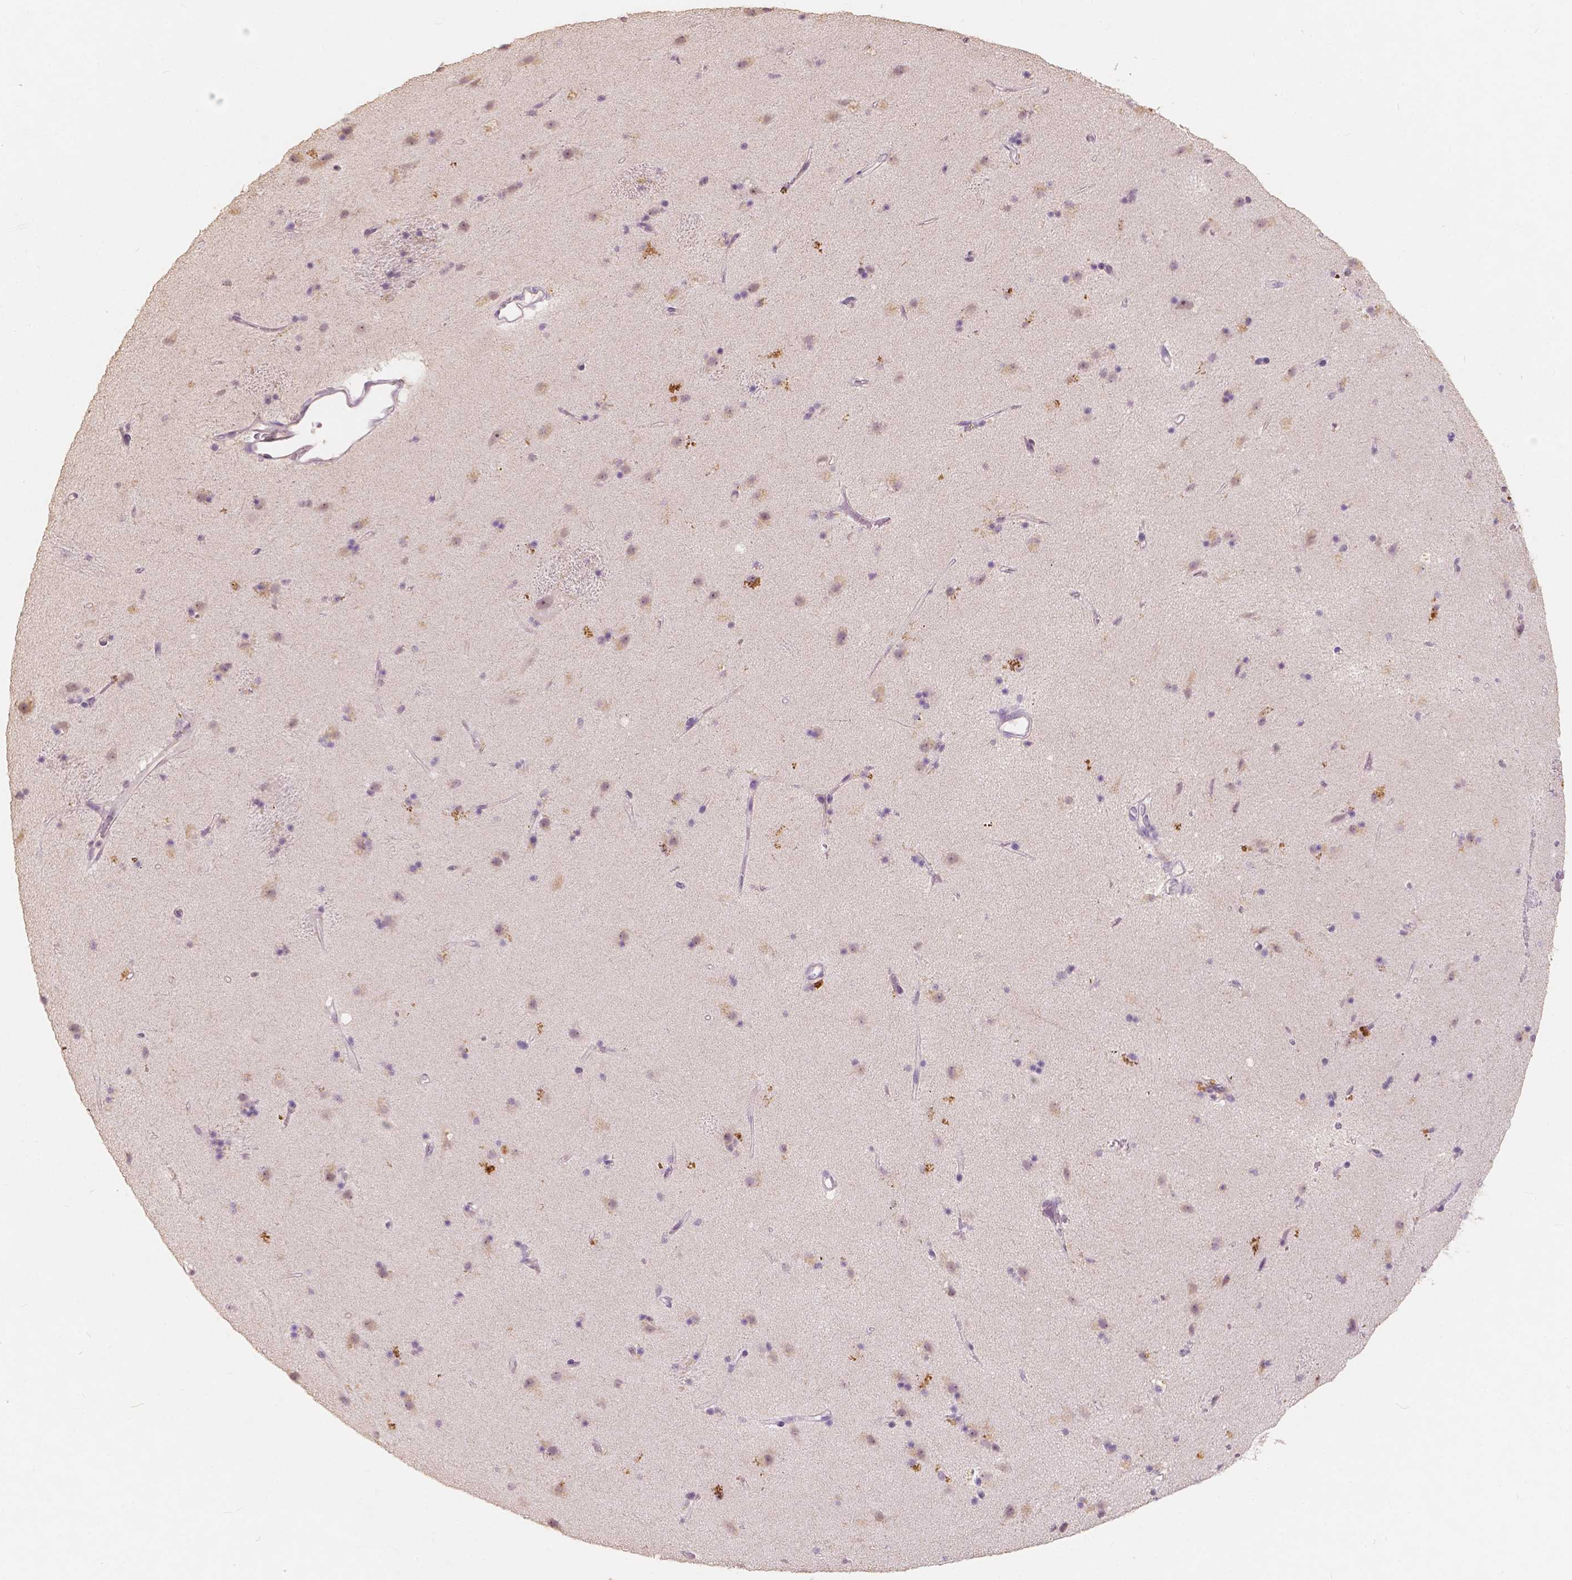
{"staining": {"intensity": "negative", "quantity": "none", "location": "none"}, "tissue": "caudate", "cell_type": "Glial cells", "image_type": "normal", "snomed": [{"axis": "morphology", "description": "Normal tissue, NOS"}, {"axis": "topography", "description": "Lateral ventricle wall"}], "caption": "Caudate stained for a protein using IHC exhibits no staining glial cells.", "gene": "SOX15", "patient": {"sex": "female", "age": 71}}